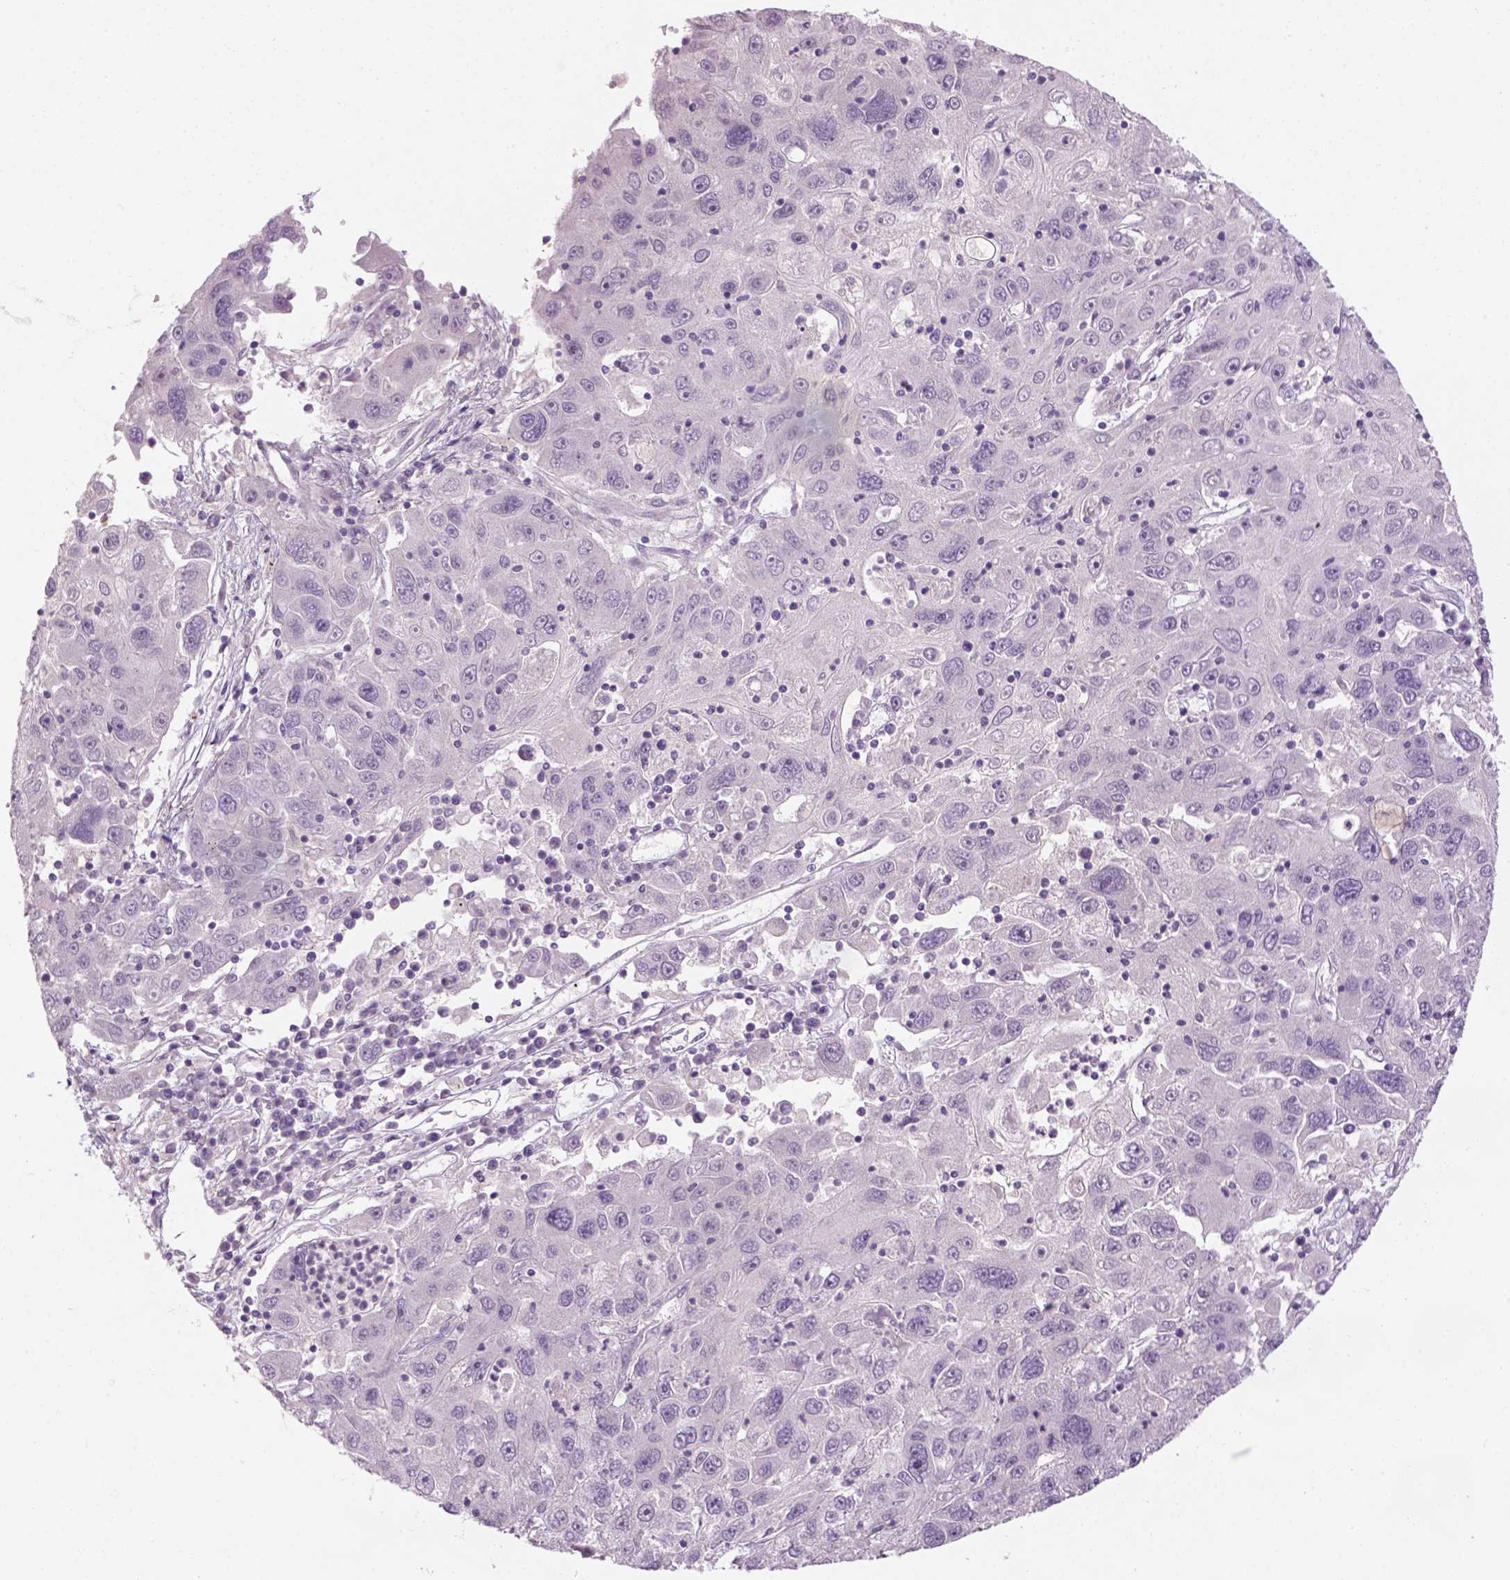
{"staining": {"intensity": "negative", "quantity": "none", "location": "none"}, "tissue": "stomach cancer", "cell_type": "Tumor cells", "image_type": "cancer", "snomed": [{"axis": "morphology", "description": "Adenocarcinoma, NOS"}, {"axis": "topography", "description": "Stomach"}], "caption": "IHC of stomach cancer (adenocarcinoma) demonstrates no expression in tumor cells.", "gene": "GFI1B", "patient": {"sex": "male", "age": 56}}